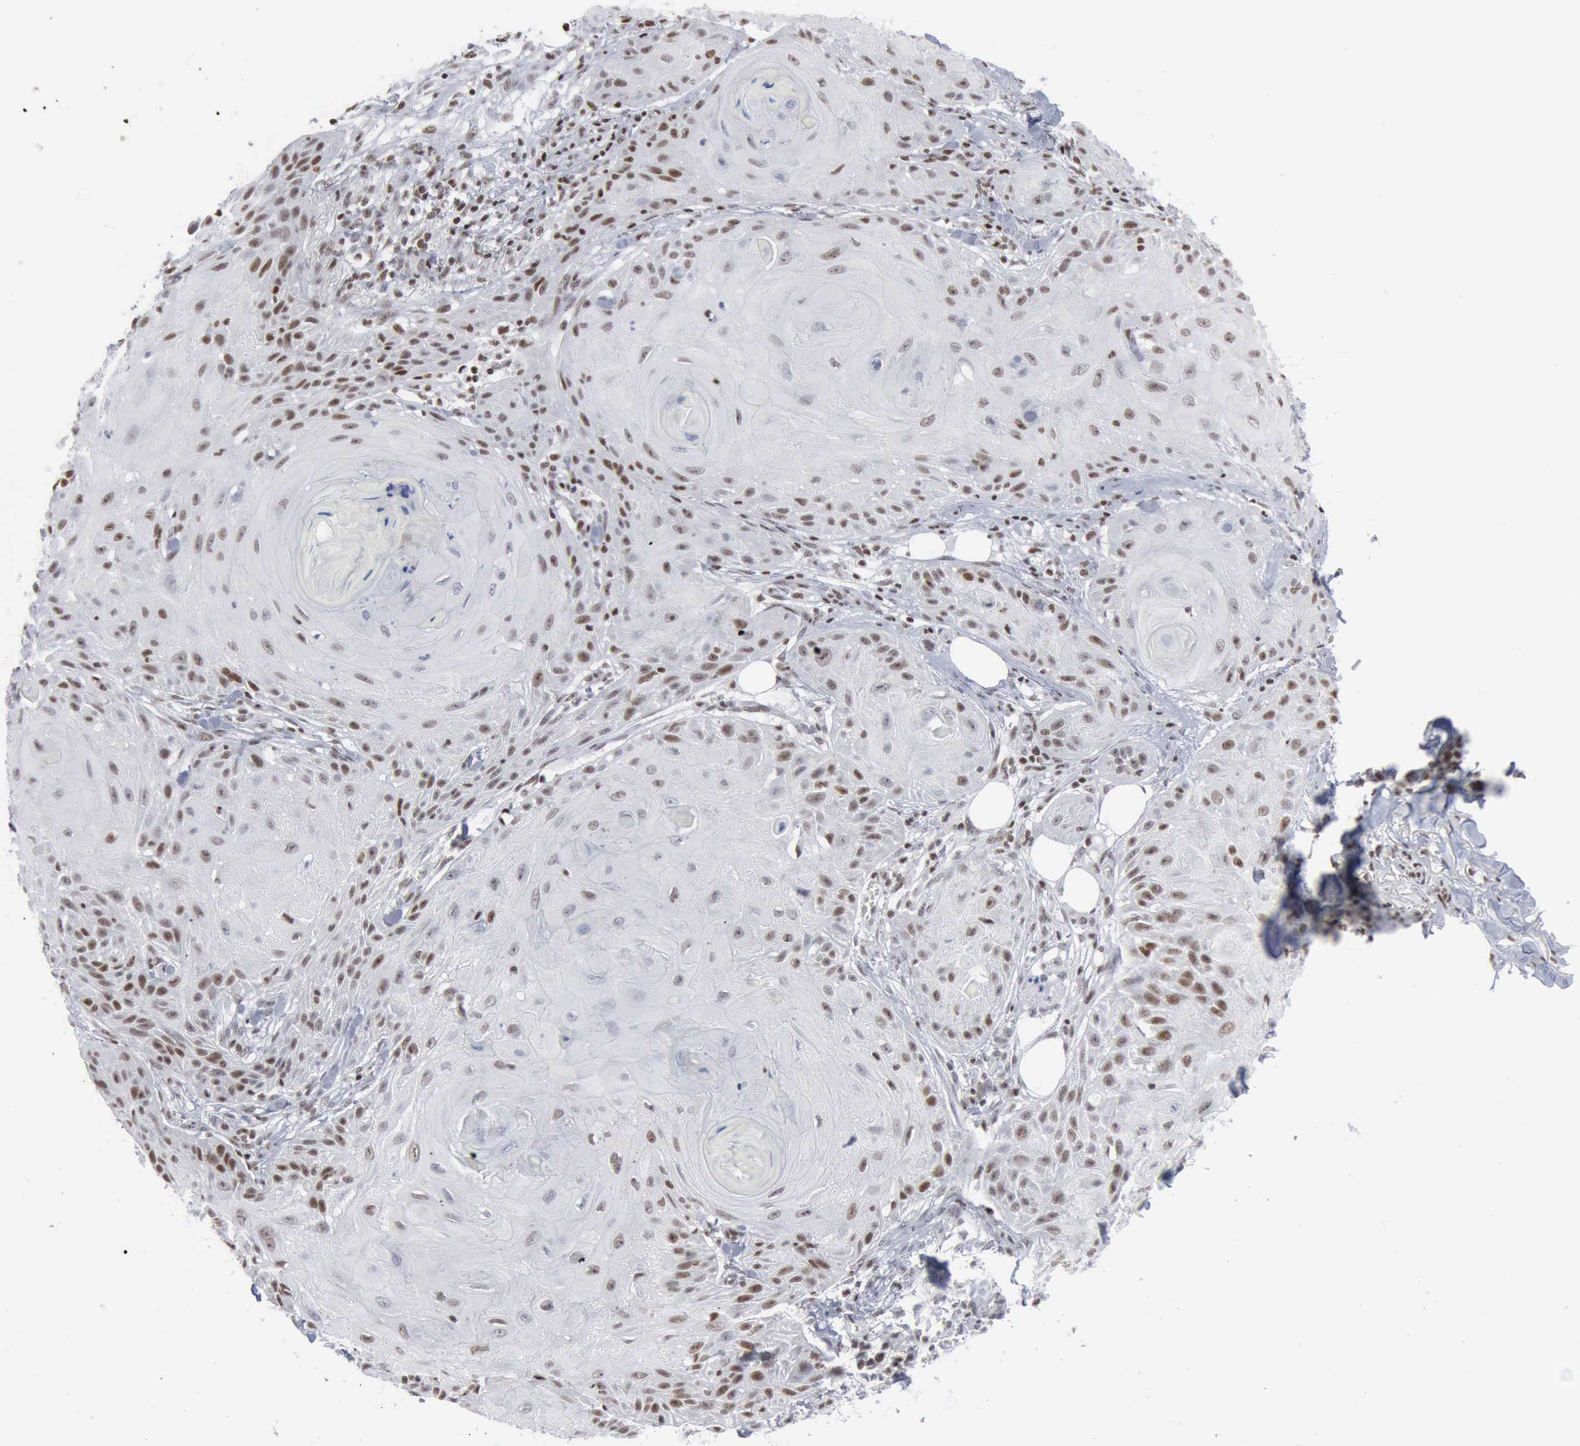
{"staining": {"intensity": "moderate", "quantity": "25%-75%", "location": "nuclear"}, "tissue": "skin cancer", "cell_type": "Tumor cells", "image_type": "cancer", "snomed": [{"axis": "morphology", "description": "Squamous cell carcinoma, NOS"}, {"axis": "topography", "description": "Skin"}], "caption": "Protein expression analysis of squamous cell carcinoma (skin) displays moderate nuclear expression in about 25%-75% of tumor cells.", "gene": "XPA", "patient": {"sex": "female", "age": 88}}